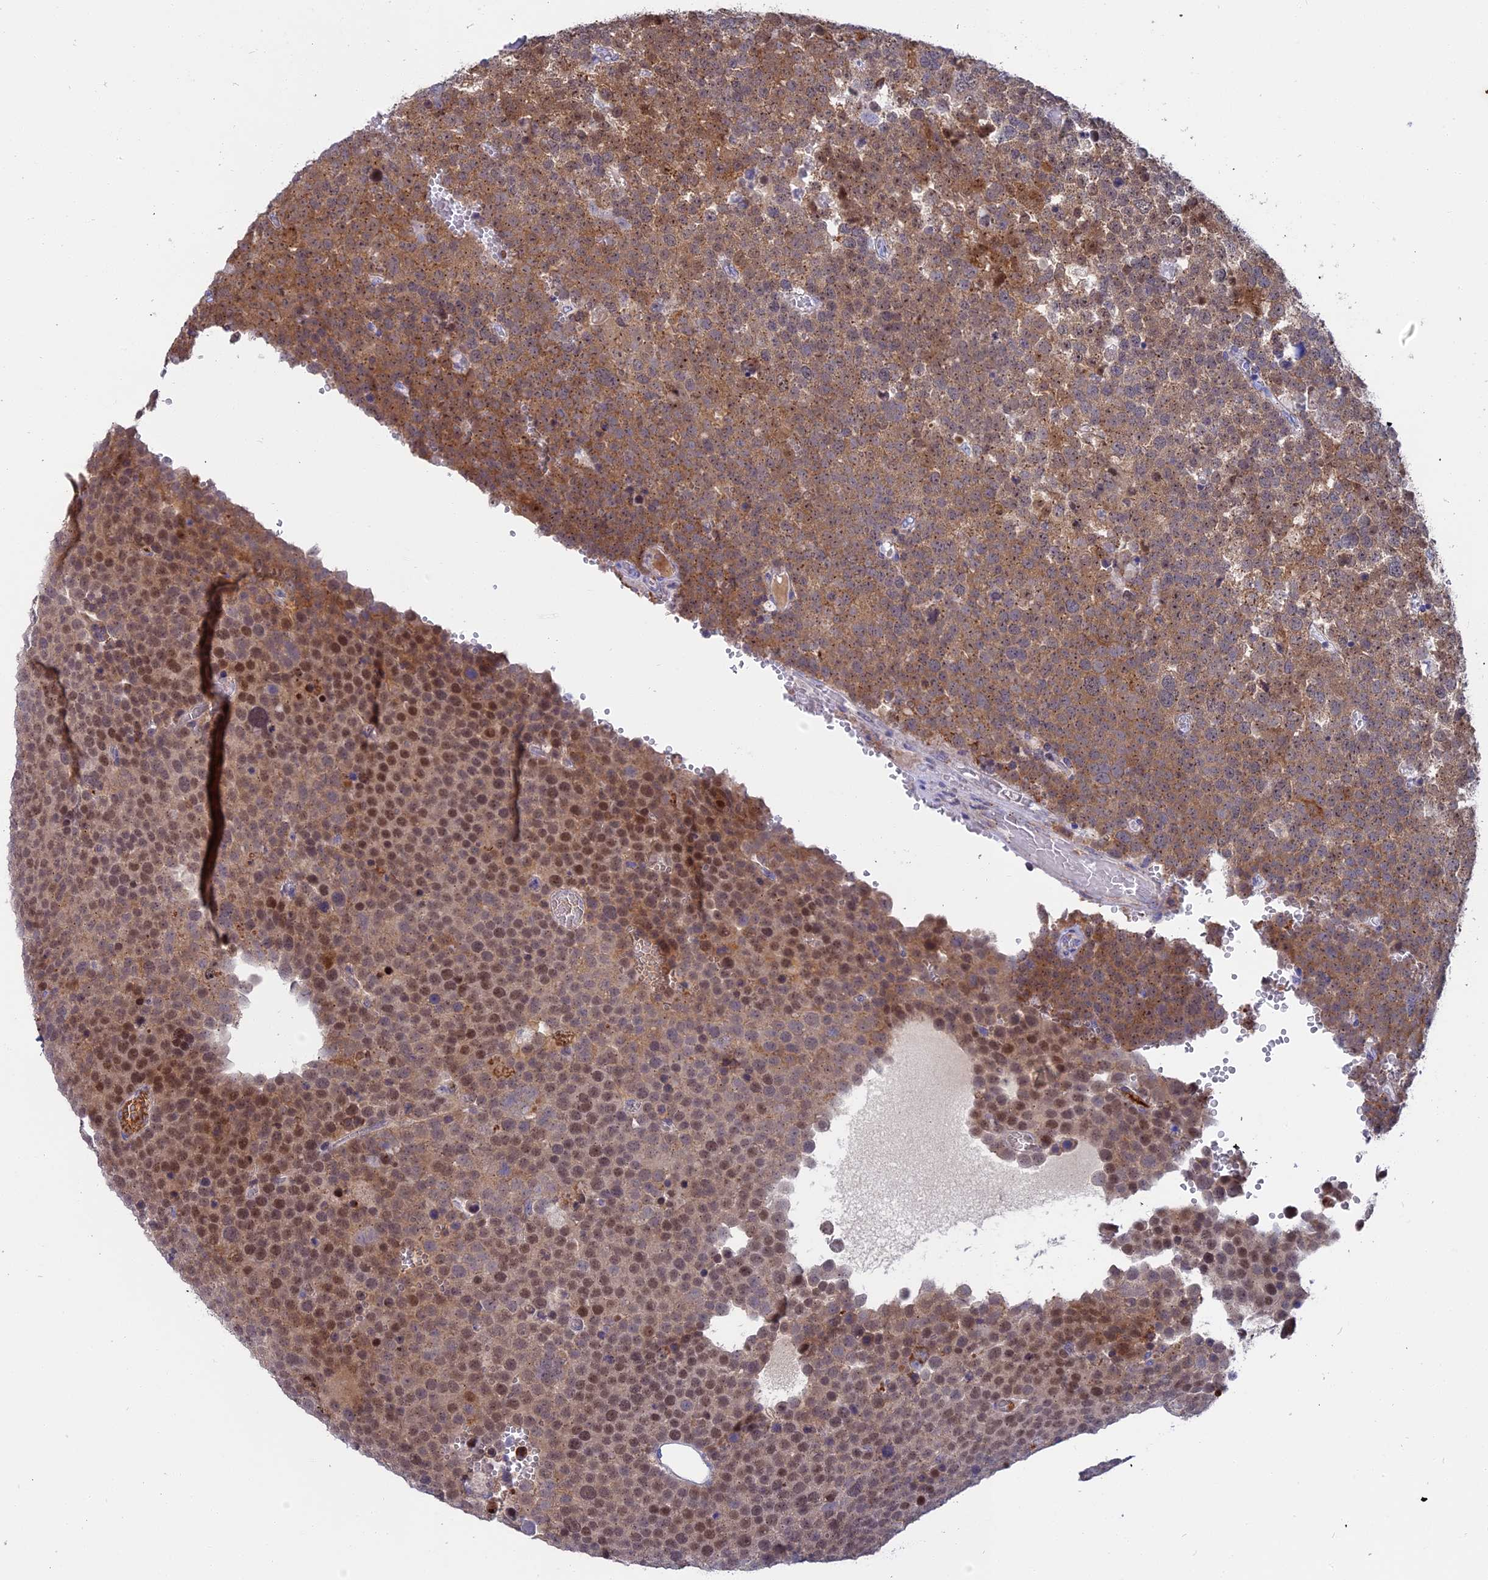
{"staining": {"intensity": "moderate", "quantity": ">75%", "location": "cytoplasmic/membranous,nuclear"}, "tissue": "testis cancer", "cell_type": "Tumor cells", "image_type": "cancer", "snomed": [{"axis": "morphology", "description": "Seminoma, NOS"}, {"axis": "topography", "description": "Testis"}], "caption": "Protein analysis of testis seminoma tissue reveals moderate cytoplasmic/membranous and nuclear expression in approximately >75% of tumor cells. Using DAB (3,3'-diaminobenzidine) (brown) and hematoxylin (blue) stains, captured at high magnification using brightfield microscopy.", "gene": "DTWD1", "patient": {"sex": "male", "age": 71}}